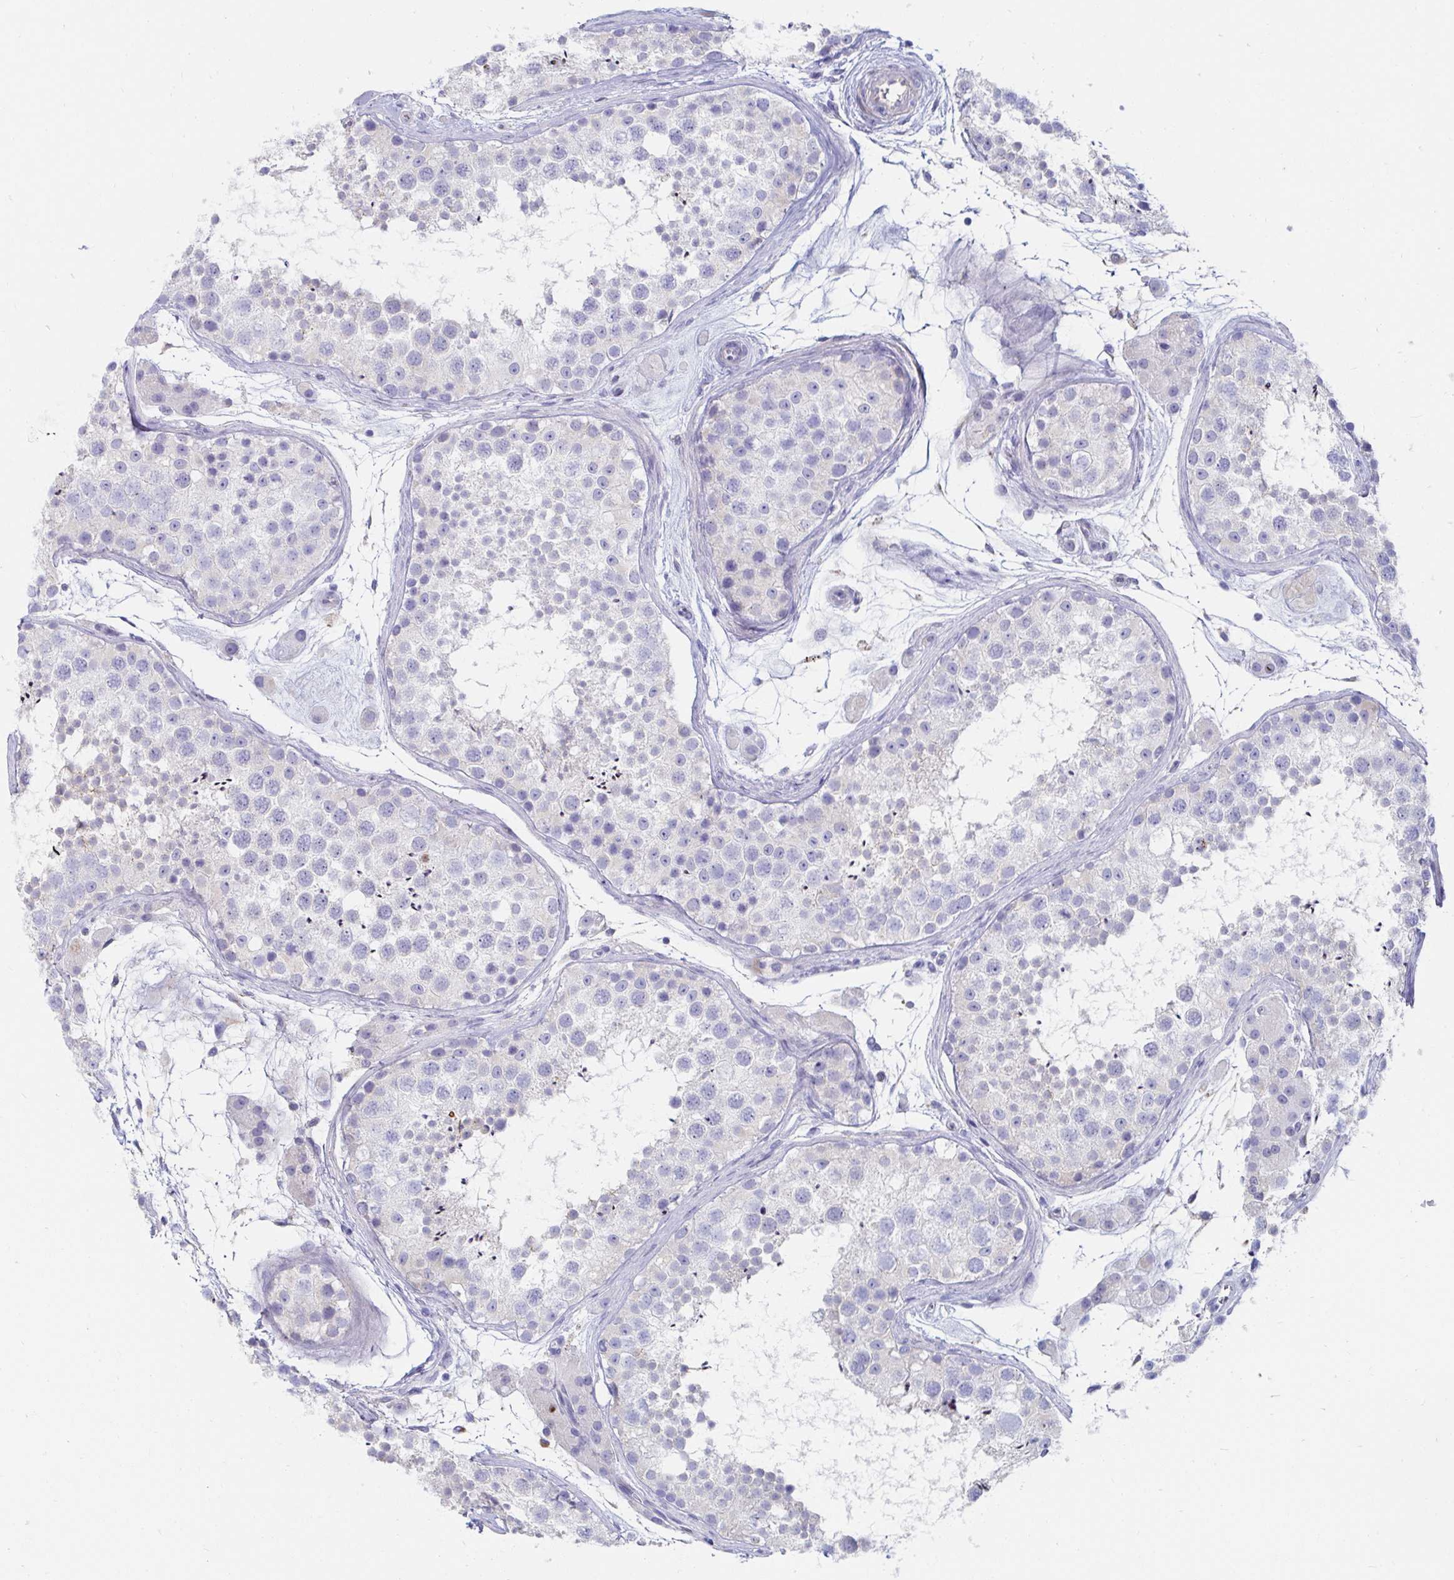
{"staining": {"intensity": "negative", "quantity": "none", "location": "none"}, "tissue": "testis", "cell_type": "Cells in seminiferous ducts", "image_type": "normal", "snomed": [{"axis": "morphology", "description": "Normal tissue, NOS"}, {"axis": "topography", "description": "Testis"}], "caption": "The image exhibits no staining of cells in seminiferous ducts in benign testis. (DAB (3,3'-diaminobenzidine) immunohistochemistry with hematoxylin counter stain).", "gene": "C4orf17", "patient": {"sex": "male", "age": 41}}